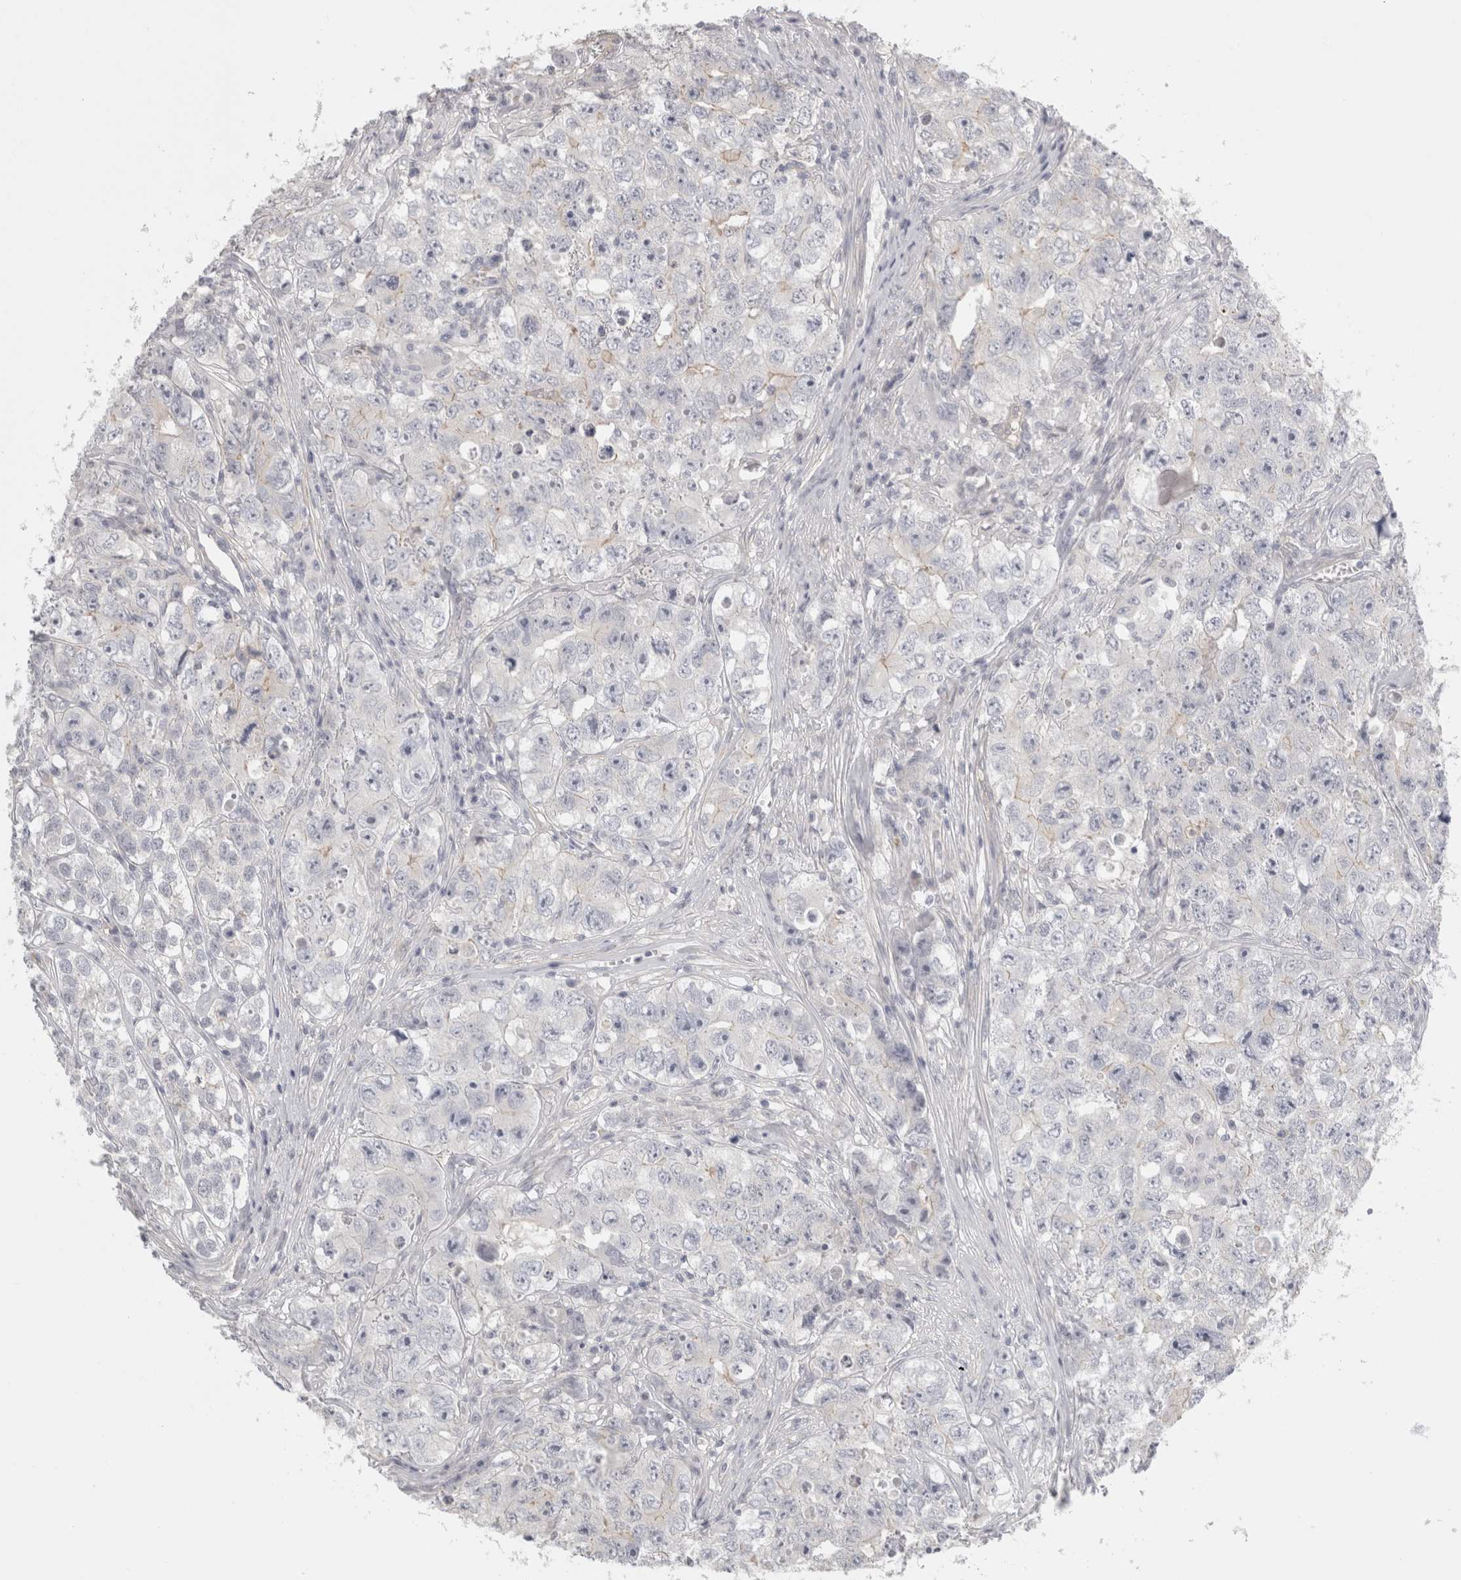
{"staining": {"intensity": "negative", "quantity": "none", "location": "none"}, "tissue": "testis cancer", "cell_type": "Tumor cells", "image_type": "cancer", "snomed": [{"axis": "morphology", "description": "Seminoma, NOS"}, {"axis": "morphology", "description": "Carcinoma, Embryonal, NOS"}, {"axis": "topography", "description": "Testis"}], "caption": "Tumor cells show no significant protein staining in testis cancer (seminoma).", "gene": "FBLIM1", "patient": {"sex": "male", "age": 43}}